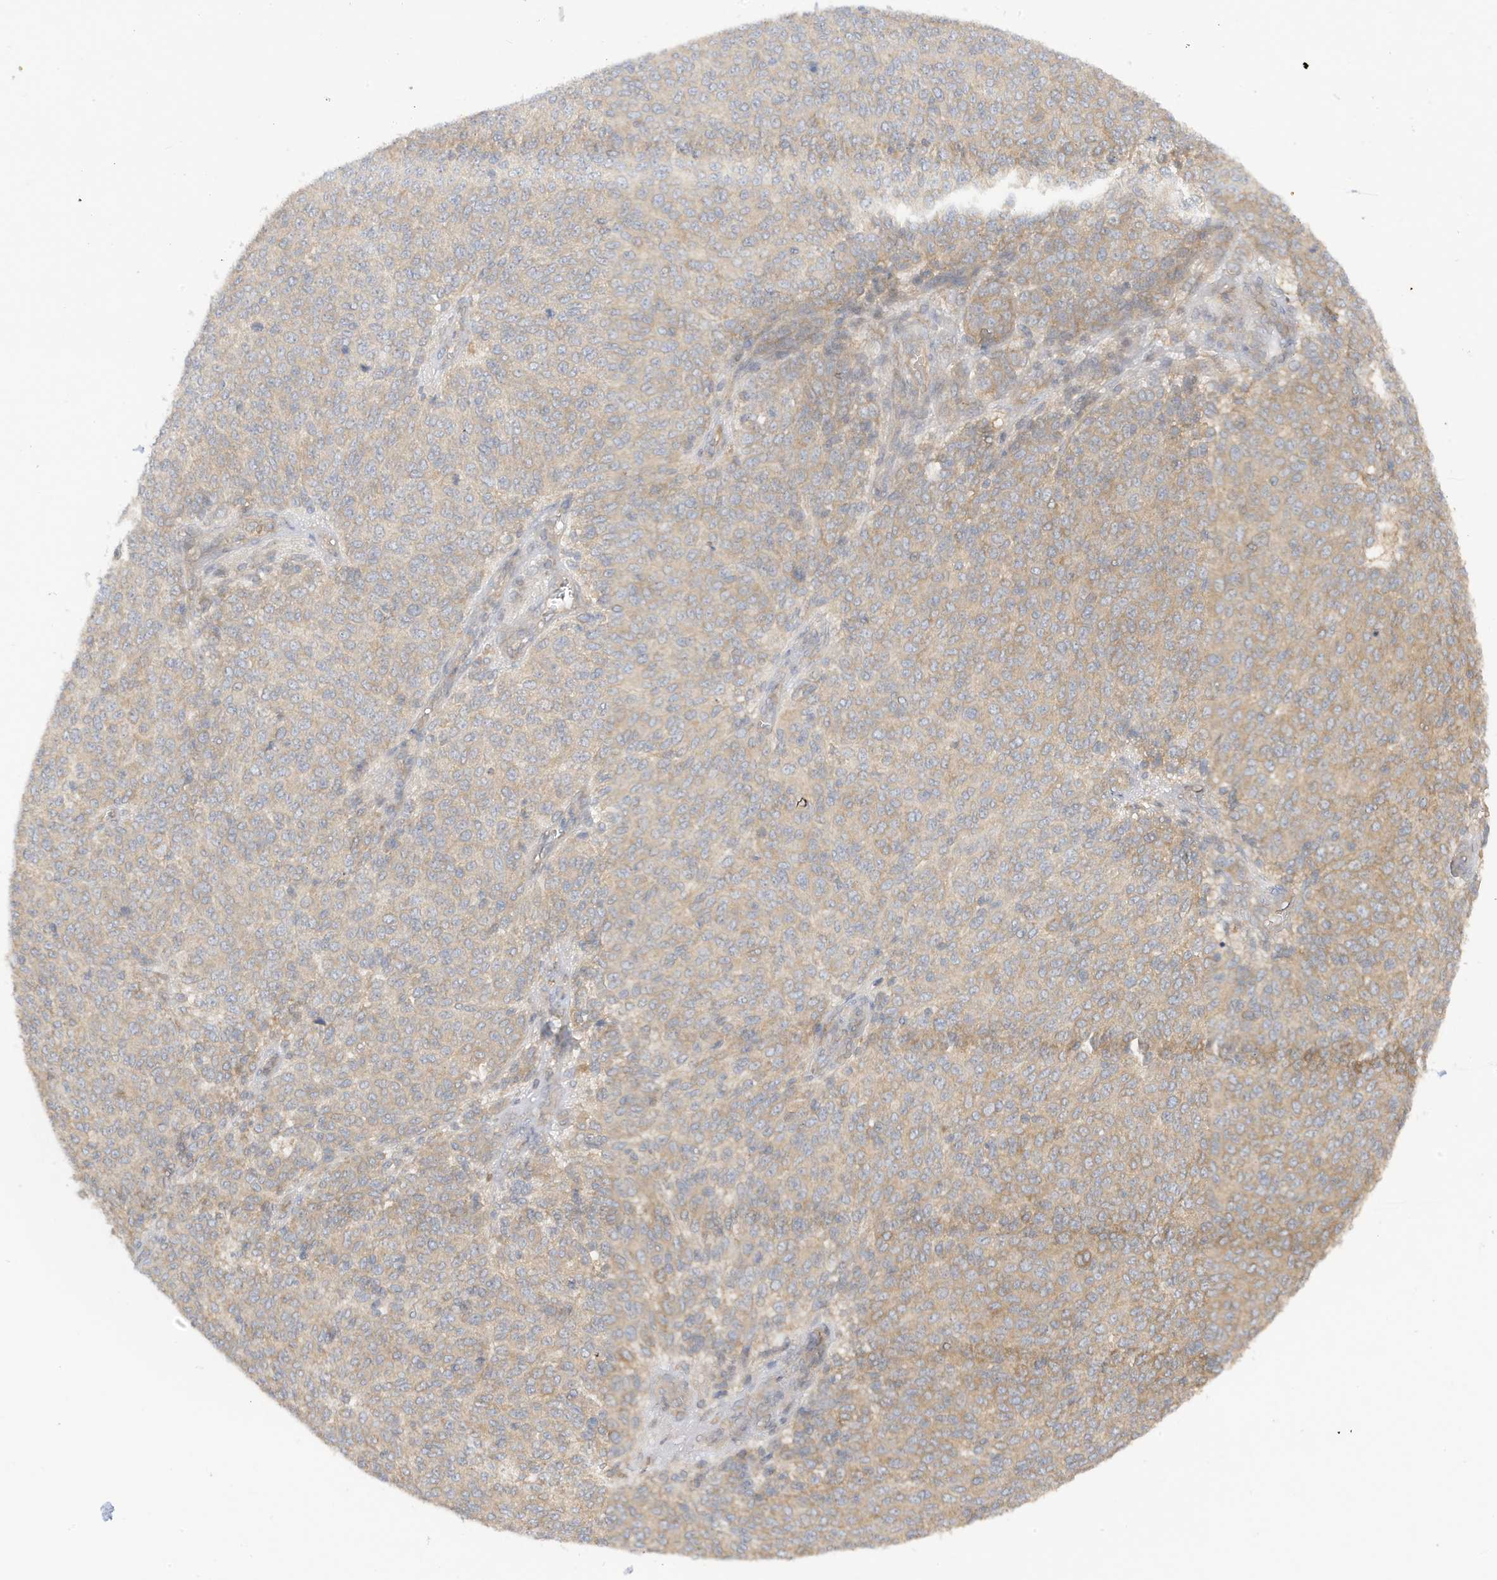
{"staining": {"intensity": "weak", "quantity": "25%-75%", "location": "cytoplasmic/membranous"}, "tissue": "melanoma", "cell_type": "Tumor cells", "image_type": "cancer", "snomed": [{"axis": "morphology", "description": "Malignant melanoma, NOS"}, {"axis": "topography", "description": "Skin"}], "caption": "A high-resolution histopathology image shows immunohistochemistry (IHC) staining of melanoma, which exhibits weak cytoplasmic/membranous positivity in approximately 25%-75% of tumor cells.", "gene": "PHACTR2", "patient": {"sex": "male", "age": 73}}